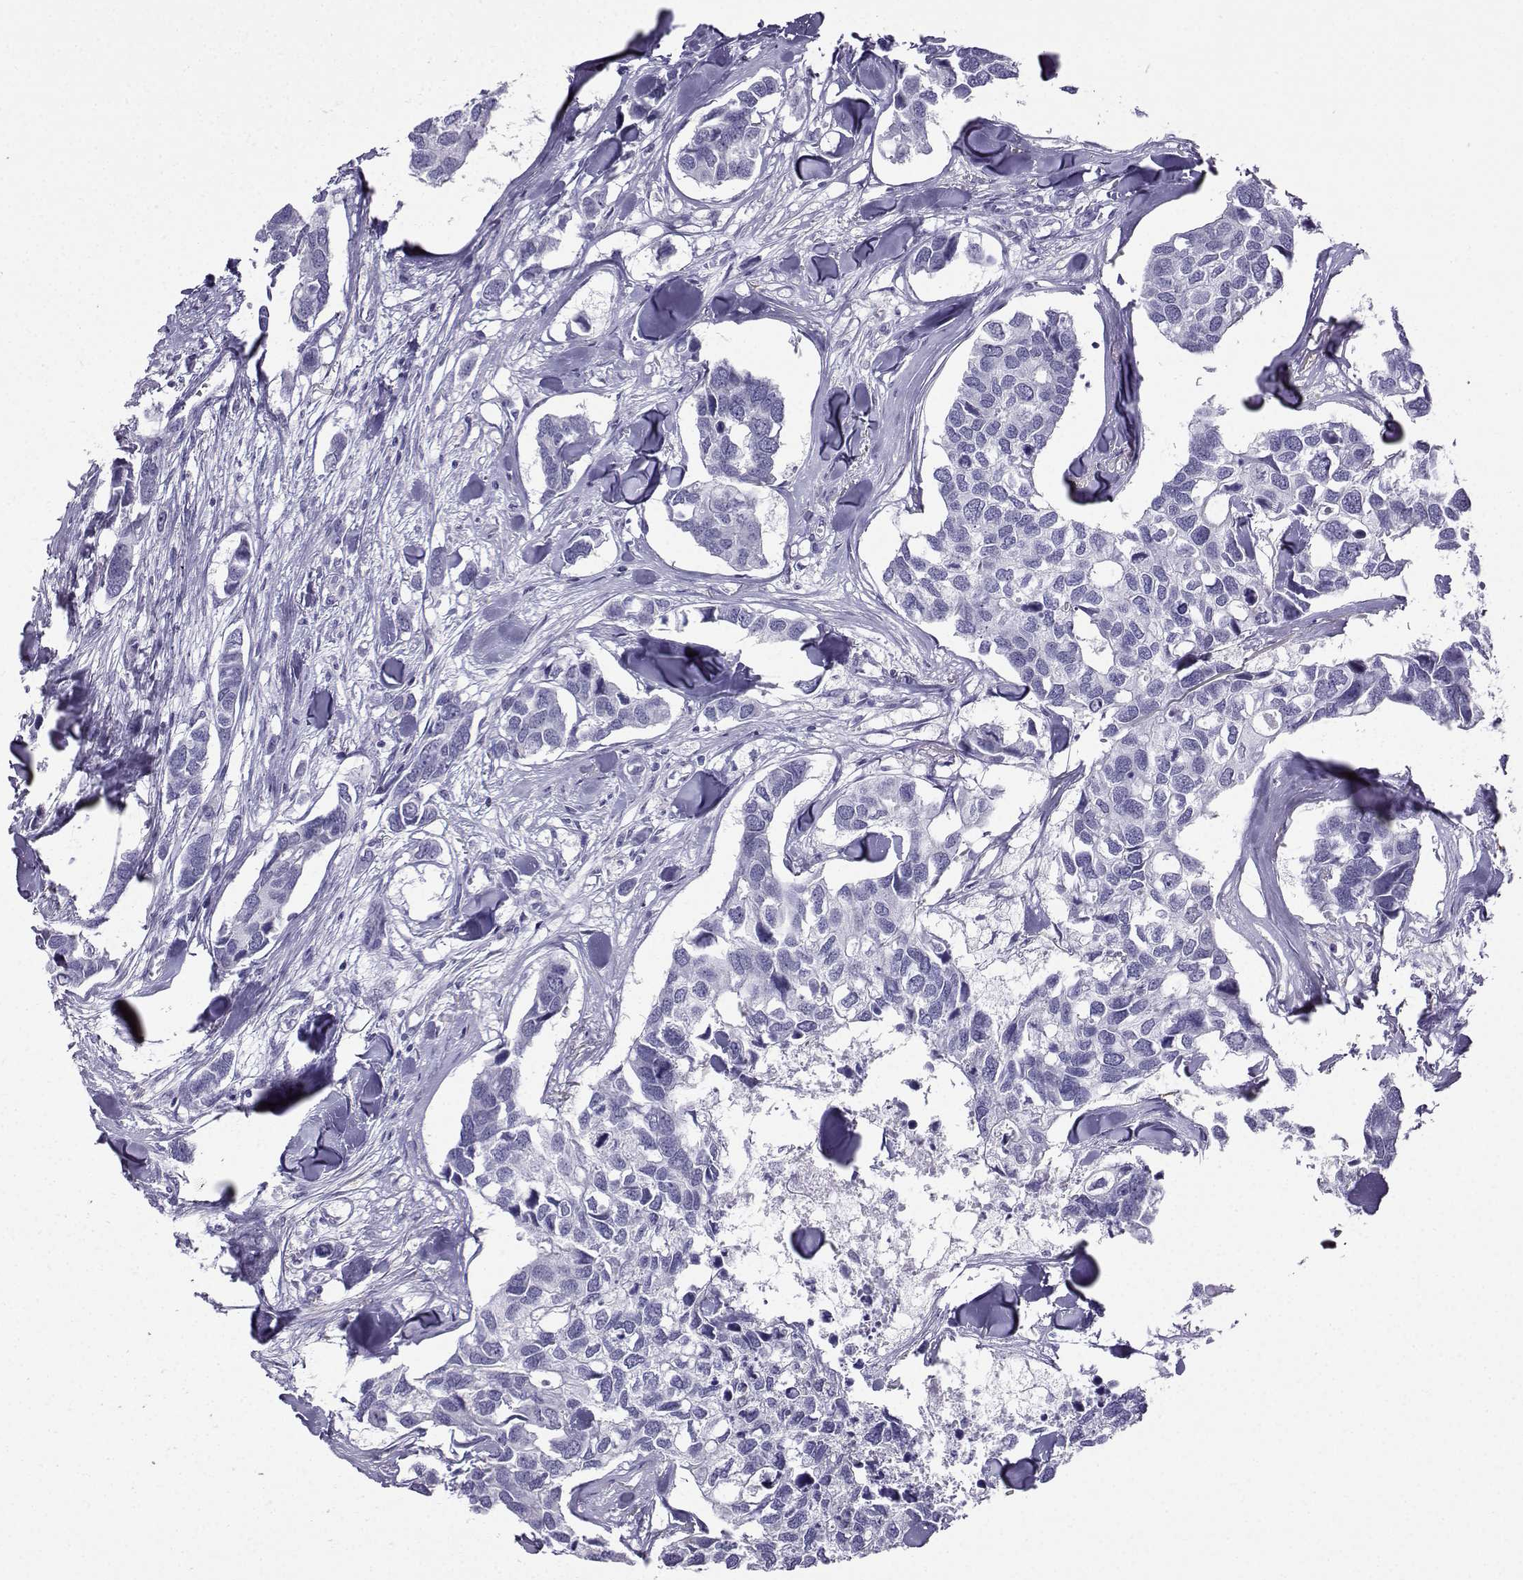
{"staining": {"intensity": "negative", "quantity": "none", "location": "none"}, "tissue": "breast cancer", "cell_type": "Tumor cells", "image_type": "cancer", "snomed": [{"axis": "morphology", "description": "Duct carcinoma"}, {"axis": "topography", "description": "Breast"}], "caption": "The image shows no significant staining in tumor cells of intraductal carcinoma (breast). (Stains: DAB immunohistochemistry with hematoxylin counter stain, Microscopy: brightfield microscopy at high magnification).", "gene": "KIF17", "patient": {"sex": "female", "age": 83}}